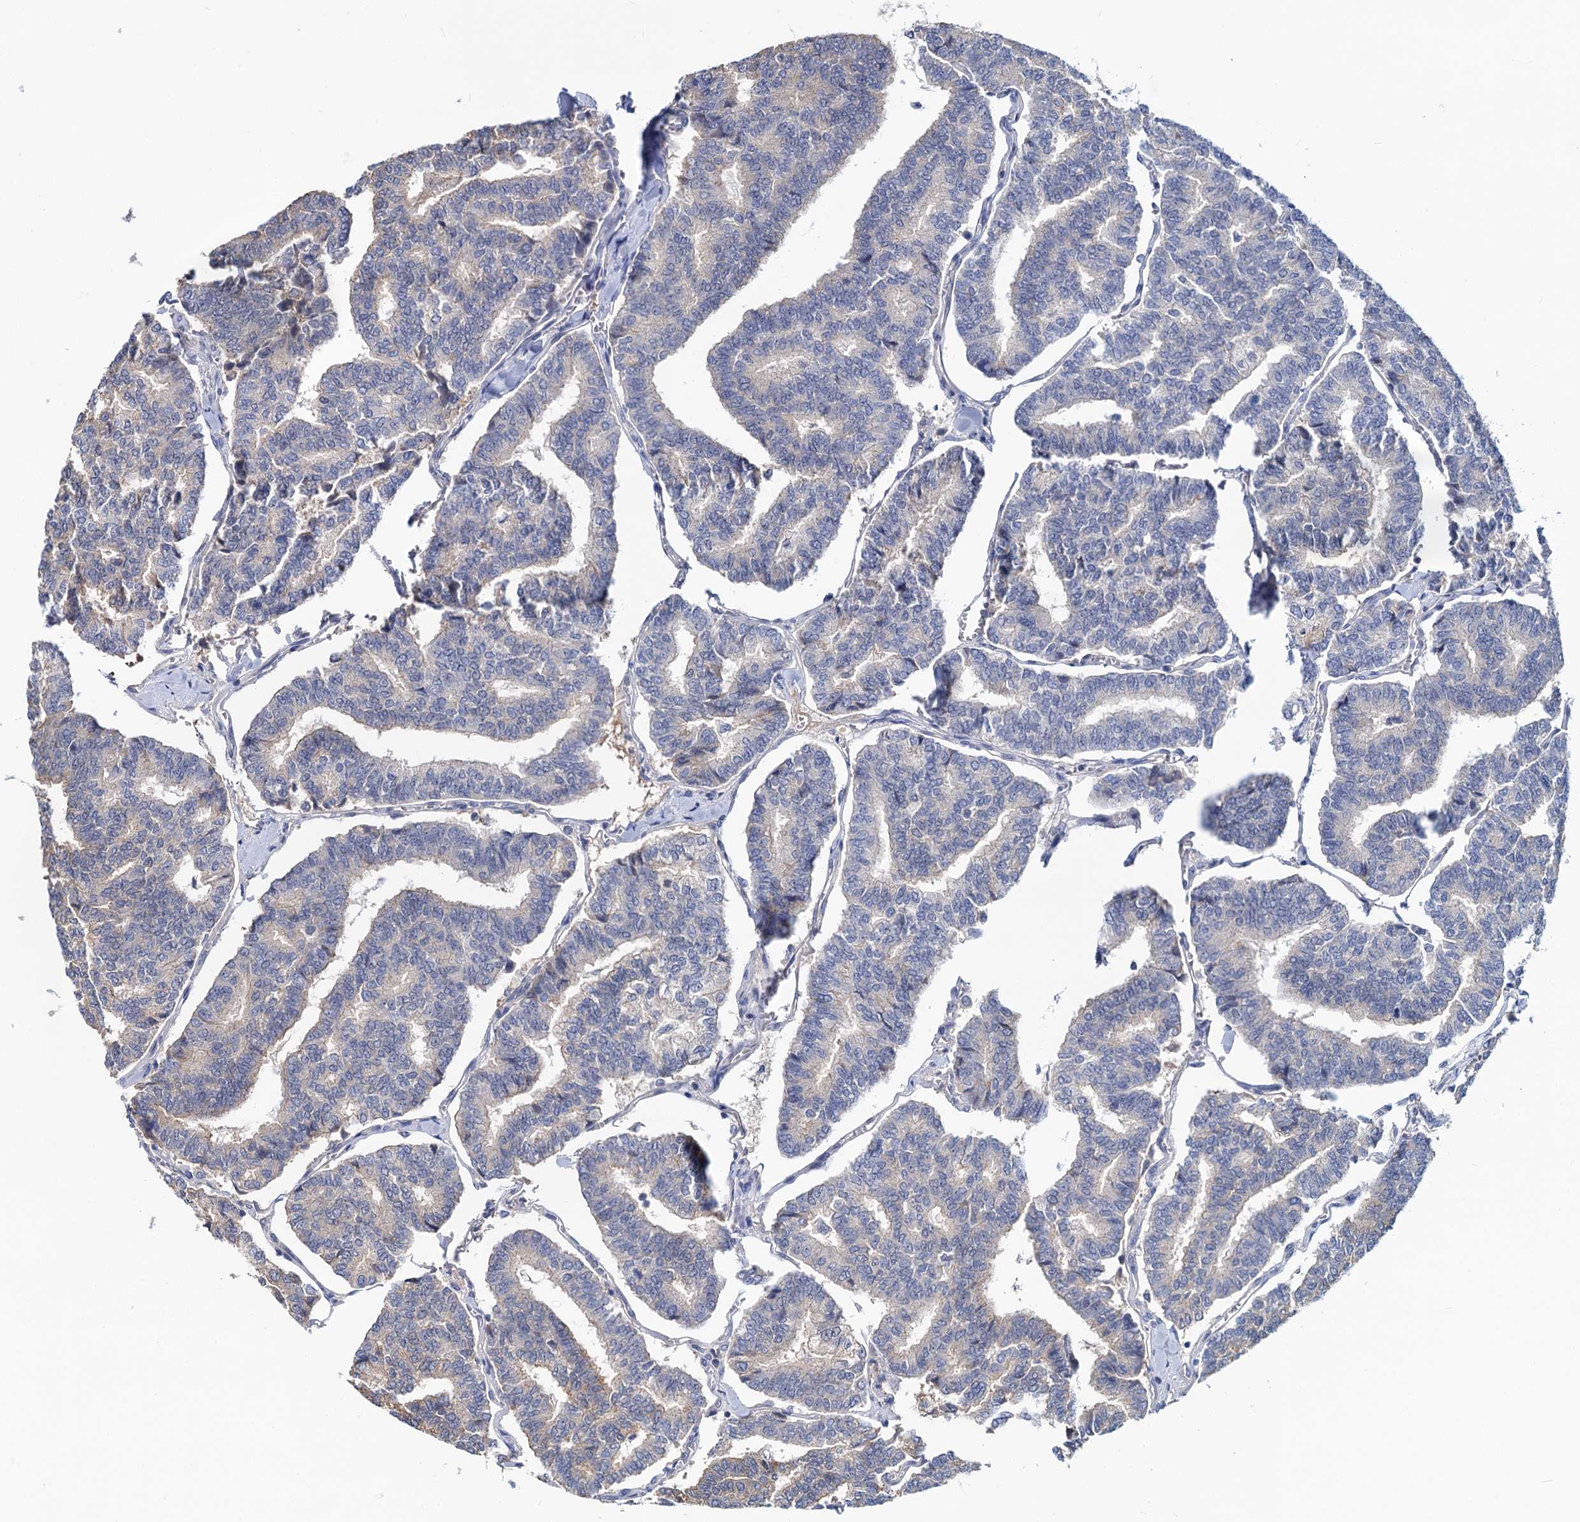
{"staining": {"intensity": "negative", "quantity": "none", "location": "none"}, "tissue": "thyroid cancer", "cell_type": "Tumor cells", "image_type": "cancer", "snomed": [{"axis": "morphology", "description": "Papillary adenocarcinoma, NOS"}, {"axis": "topography", "description": "Thyroid gland"}], "caption": "Thyroid papillary adenocarcinoma was stained to show a protein in brown. There is no significant expression in tumor cells.", "gene": "SNX15", "patient": {"sex": "female", "age": 35}}